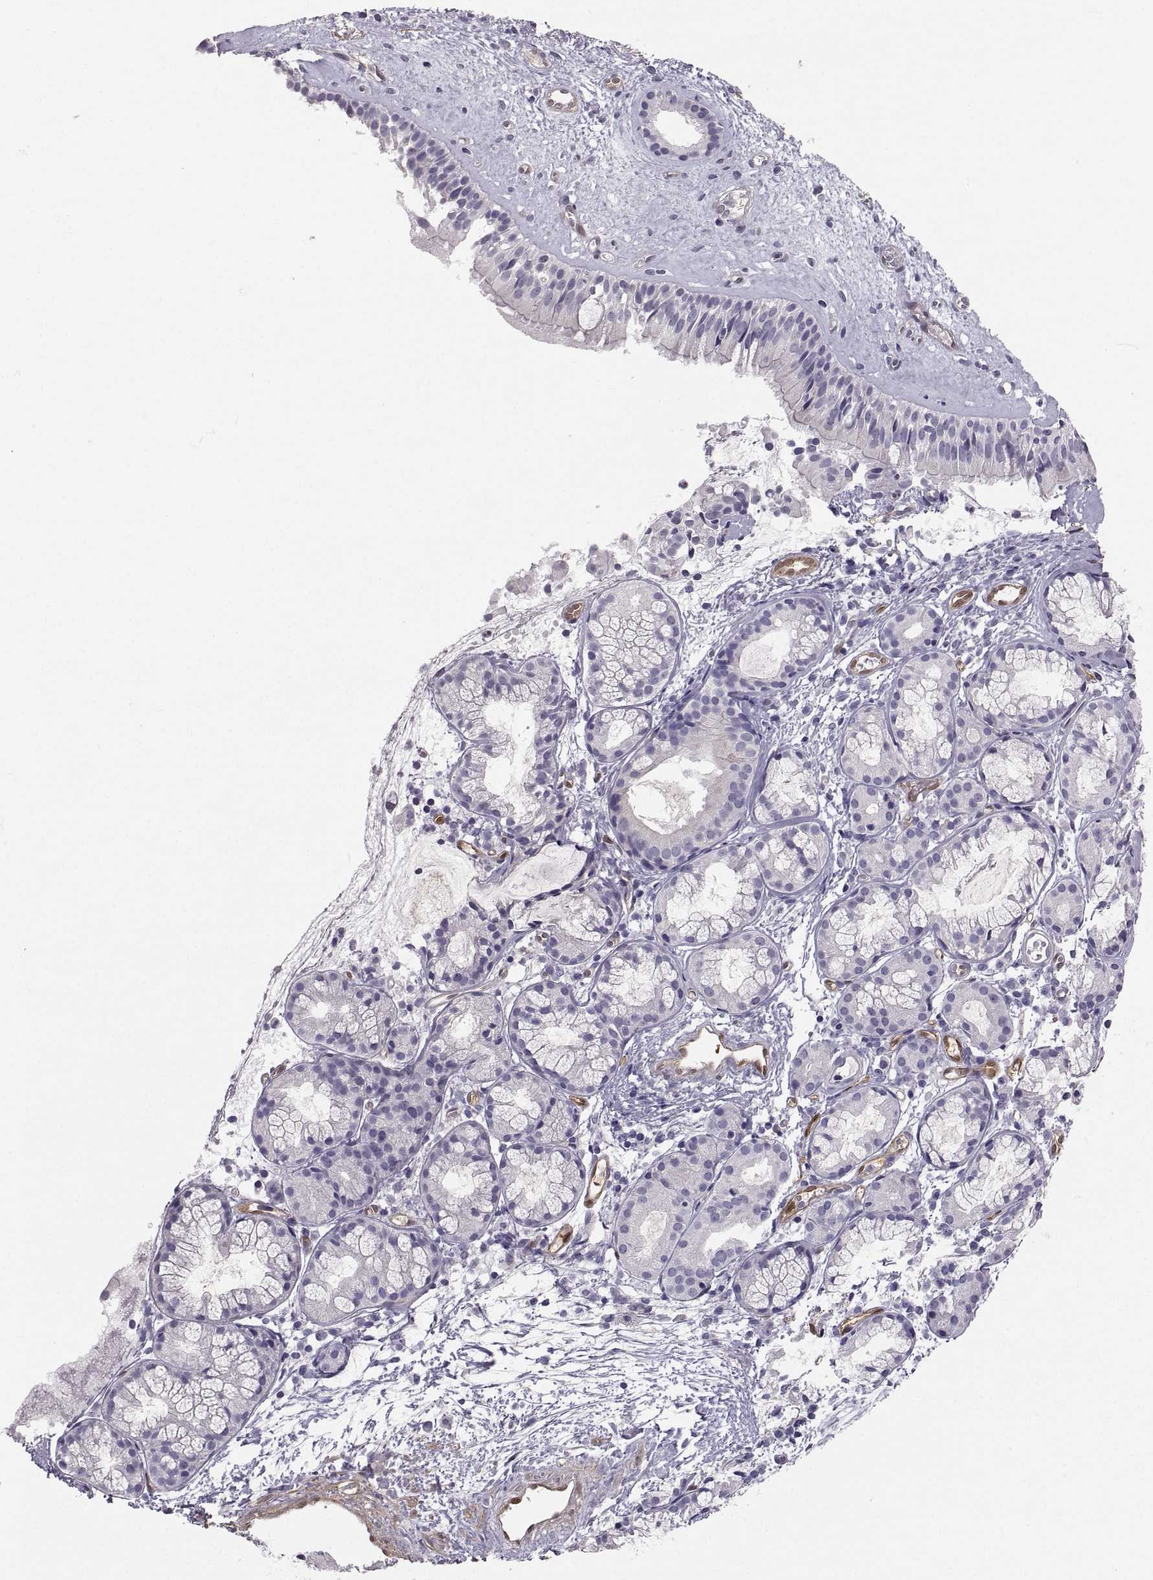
{"staining": {"intensity": "negative", "quantity": "none", "location": "none"}, "tissue": "nasopharynx", "cell_type": "Respiratory epithelial cells", "image_type": "normal", "snomed": [{"axis": "morphology", "description": "Normal tissue, NOS"}, {"axis": "topography", "description": "Nasopharynx"}], "caption": "Image shows no significant protein positivity in respiratory epithelial cells of unremarkable nasopharynx.", "gene": "PGM5", "patient": {"sex": "male", "age": 29}}